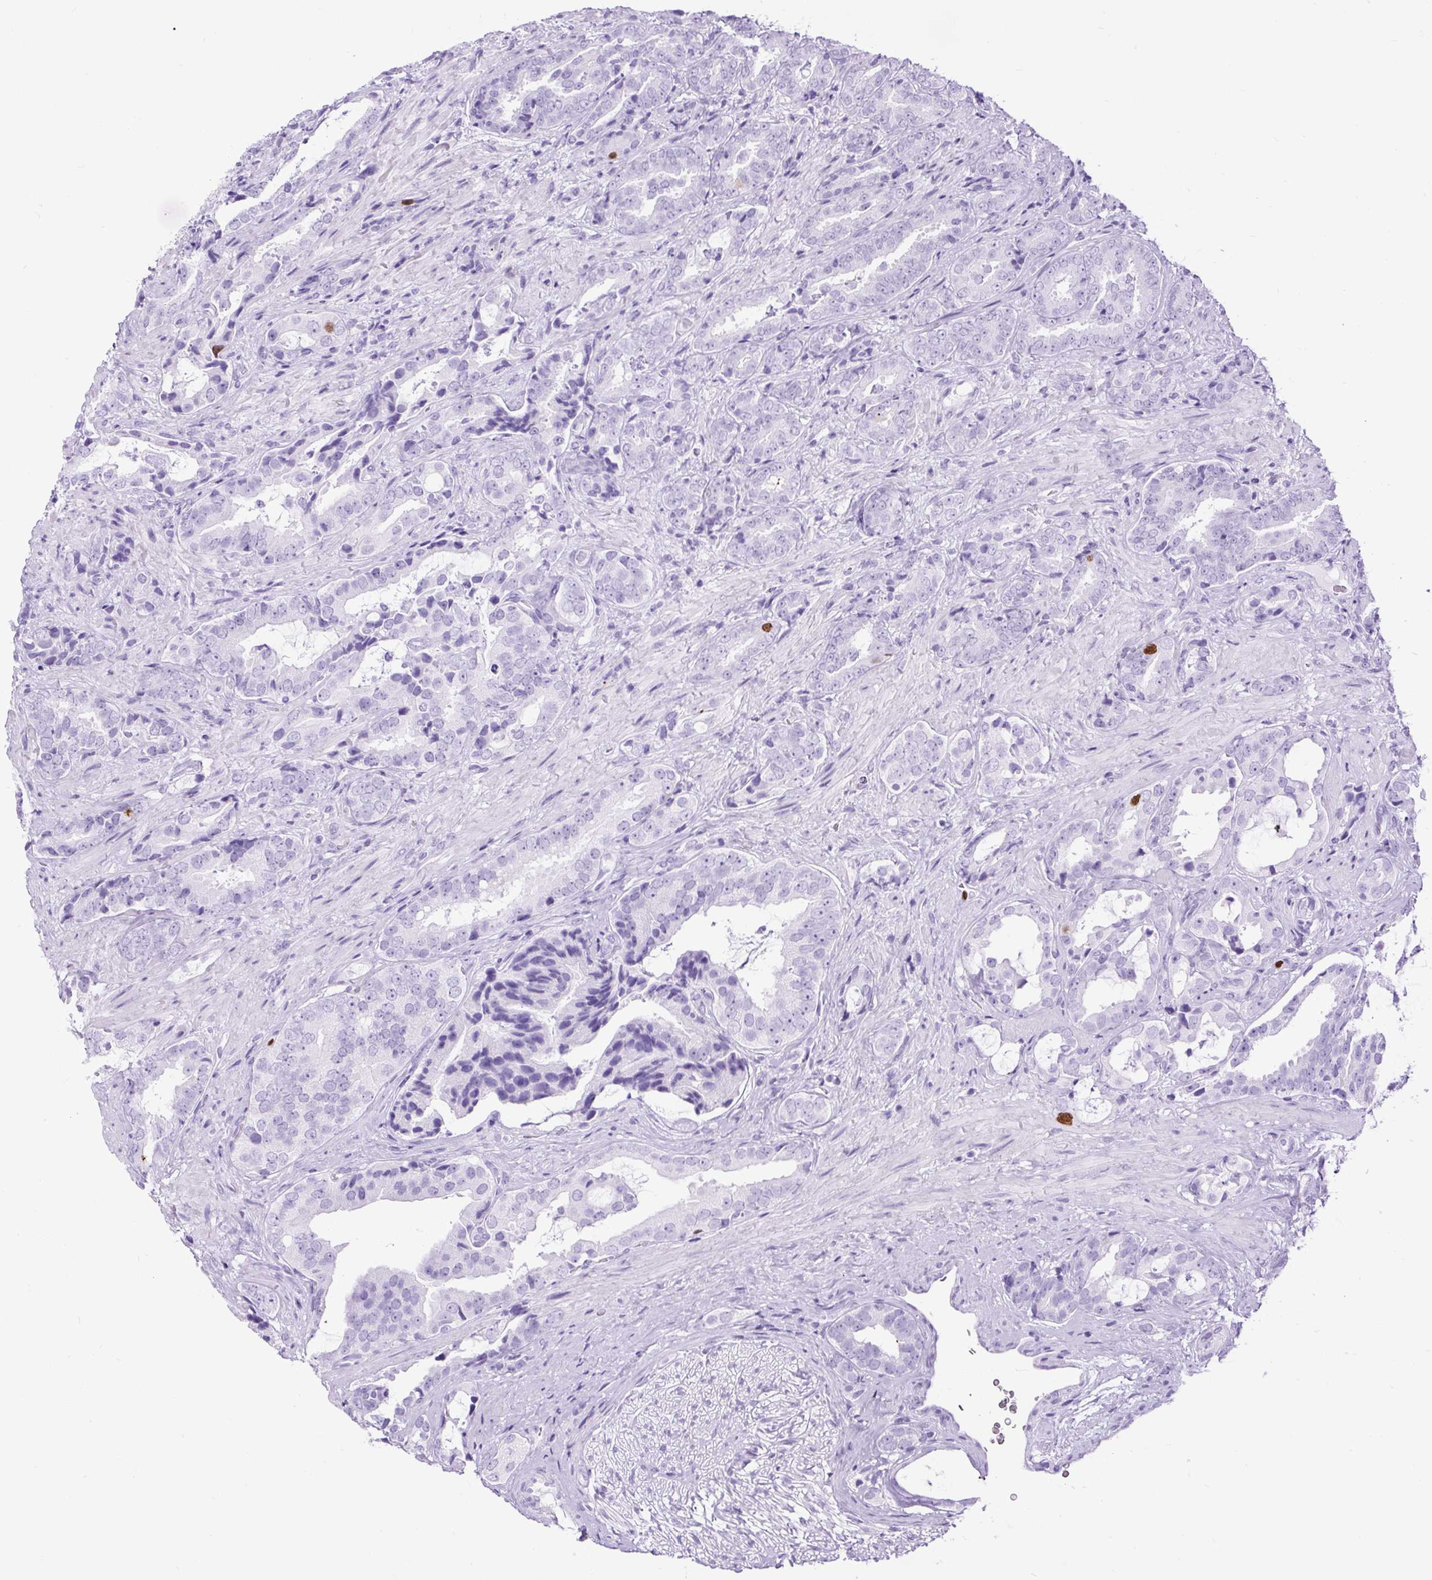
{"staining": {"intensity": "negative", "quantity": "none", "location": "none"}, "tissue": "prostate cancer", "cell_type": "Tumor cells", "image_type": "cancer", "snomed": [{"axis": "morphology", "description": "Adenocarcinoma, High grade"}, {"axis": "topography", "description": "Prostate"}], "caption": "Immunohistochemistry (IHC) micrograph of human prostate cancer (adenocarcinoma (high-grade)) stained for a protein (brown), which shows no staining in tumor cells. (DAB (3,3'-diaminobenzidine) IHC with hematoxylin counter stain).", "gene": "RACGAP1", "patient": {"sex": "male", "age": 71}}